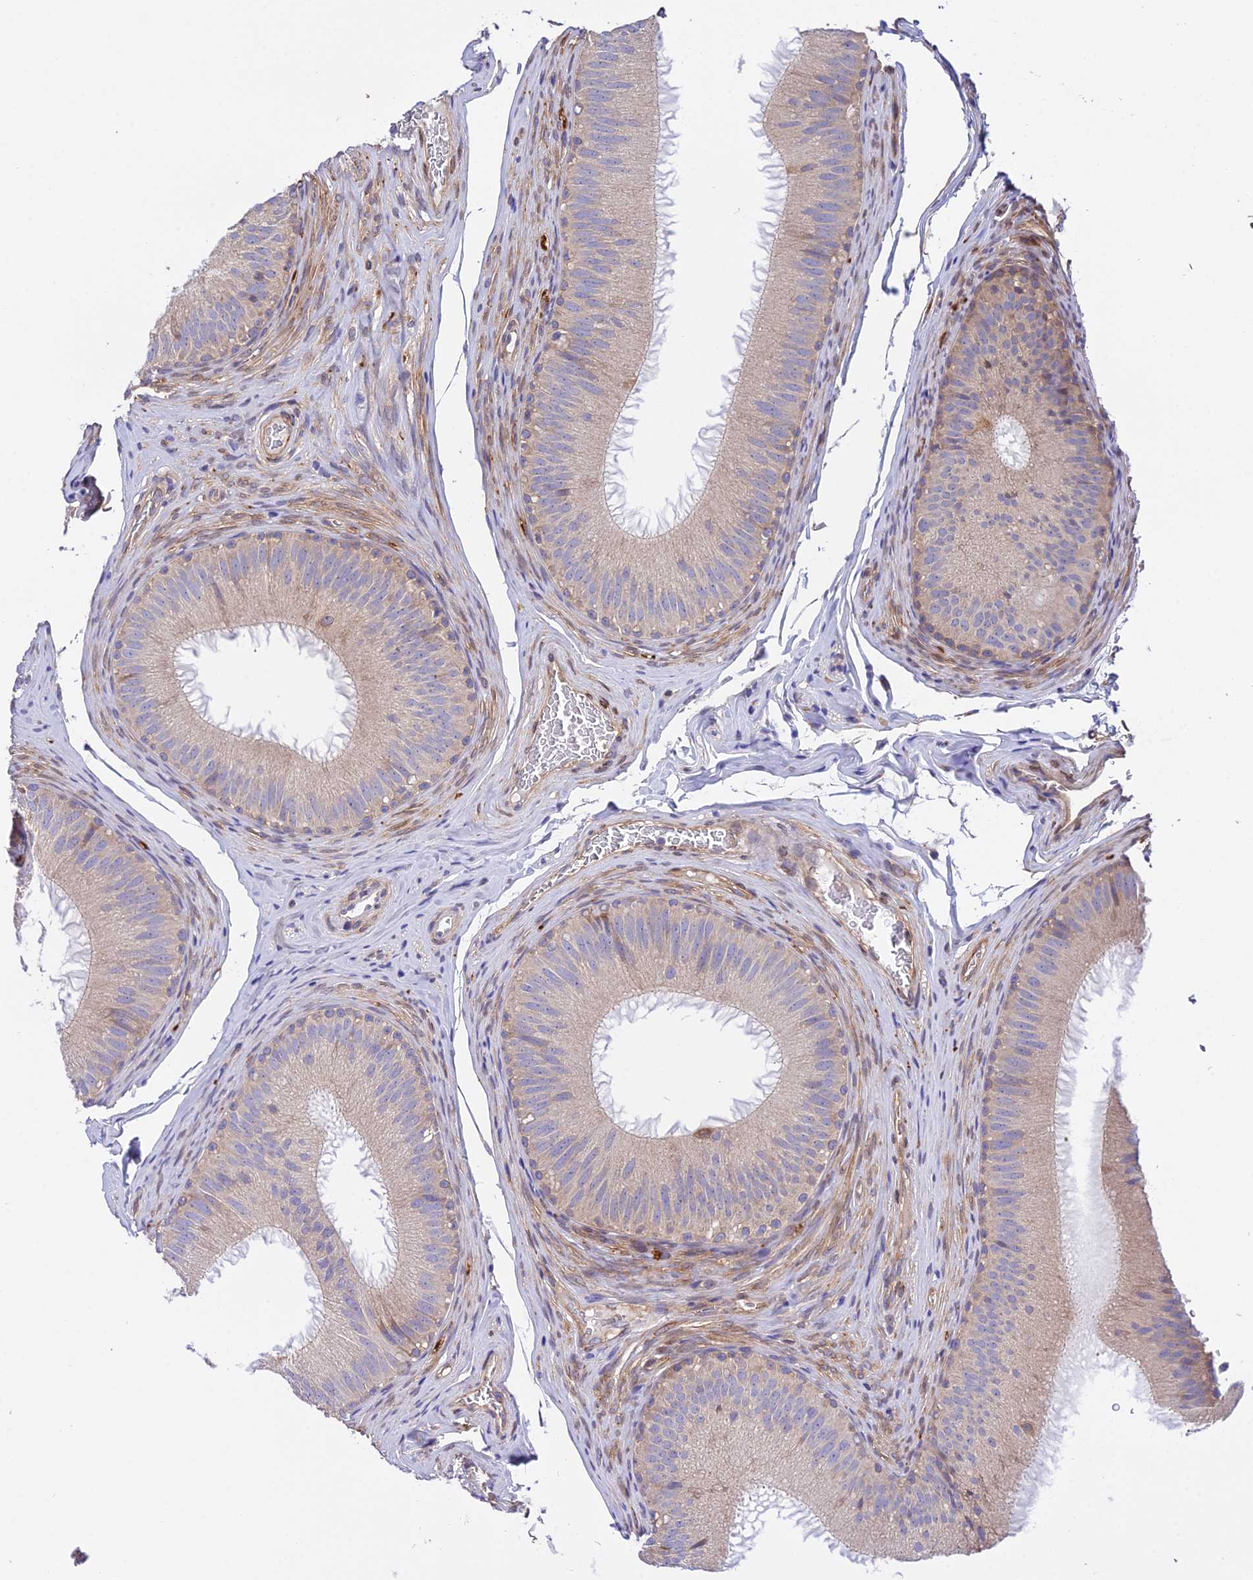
{"staining": {"intensity": "weak", "quantity": "<25%", "location": "cytoplasmic/membranous"}, "tissue": "epididymis", "cell_type": "Glandular cells", "image_type": "normal", "snomed": [{"axis": "morphology", "description": "Normal tissue, NOS"}, {"axis": "topography", "description": "Epididymis"}], "caption": "Immunohistochemical staining of normal human epididymis exhibits no significant positivity in glandular cells. (DAB immunohistochemistry, high magnification).", "gene": "TRIM43B", "patient": {"sex": "male", "age": 34}}